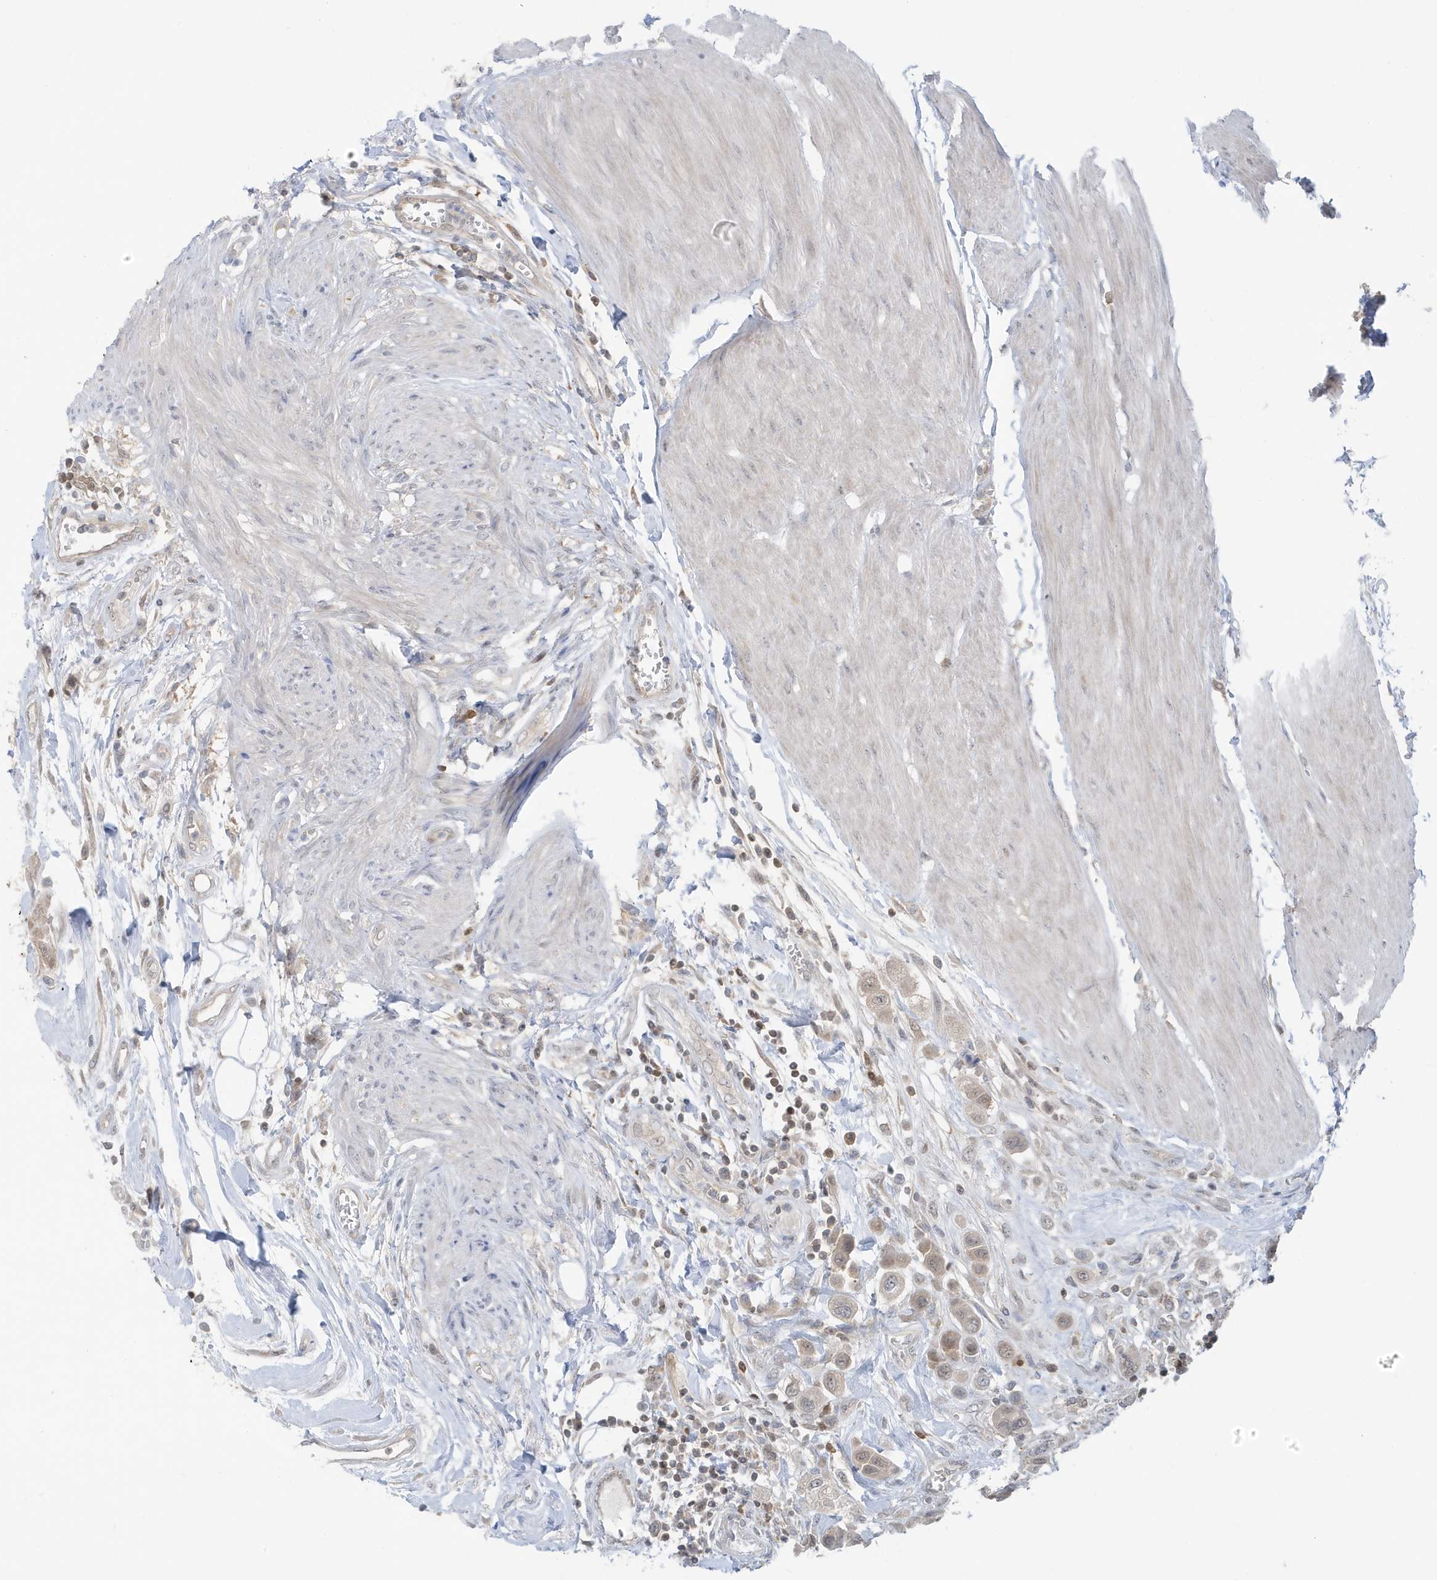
{"staining": {"intensity": "weak", "quantity": "<25%", "location": "cytoplasmic/membranous"}, "tissue": "urothelial cancer", "cell_type": "Tumor cells", "image_type": "cancer", "snomed": [{"axis": "morphology", "description": "Urothelial carcinoma, High grade"}, {"axis": "topography", "description": "Urinary bladder"}], "caption": "The micrograph shows no staining of tumor cells in urothelial cancer.", "gene": "OGA", "patient": {"sex": "male", "age": 50}}